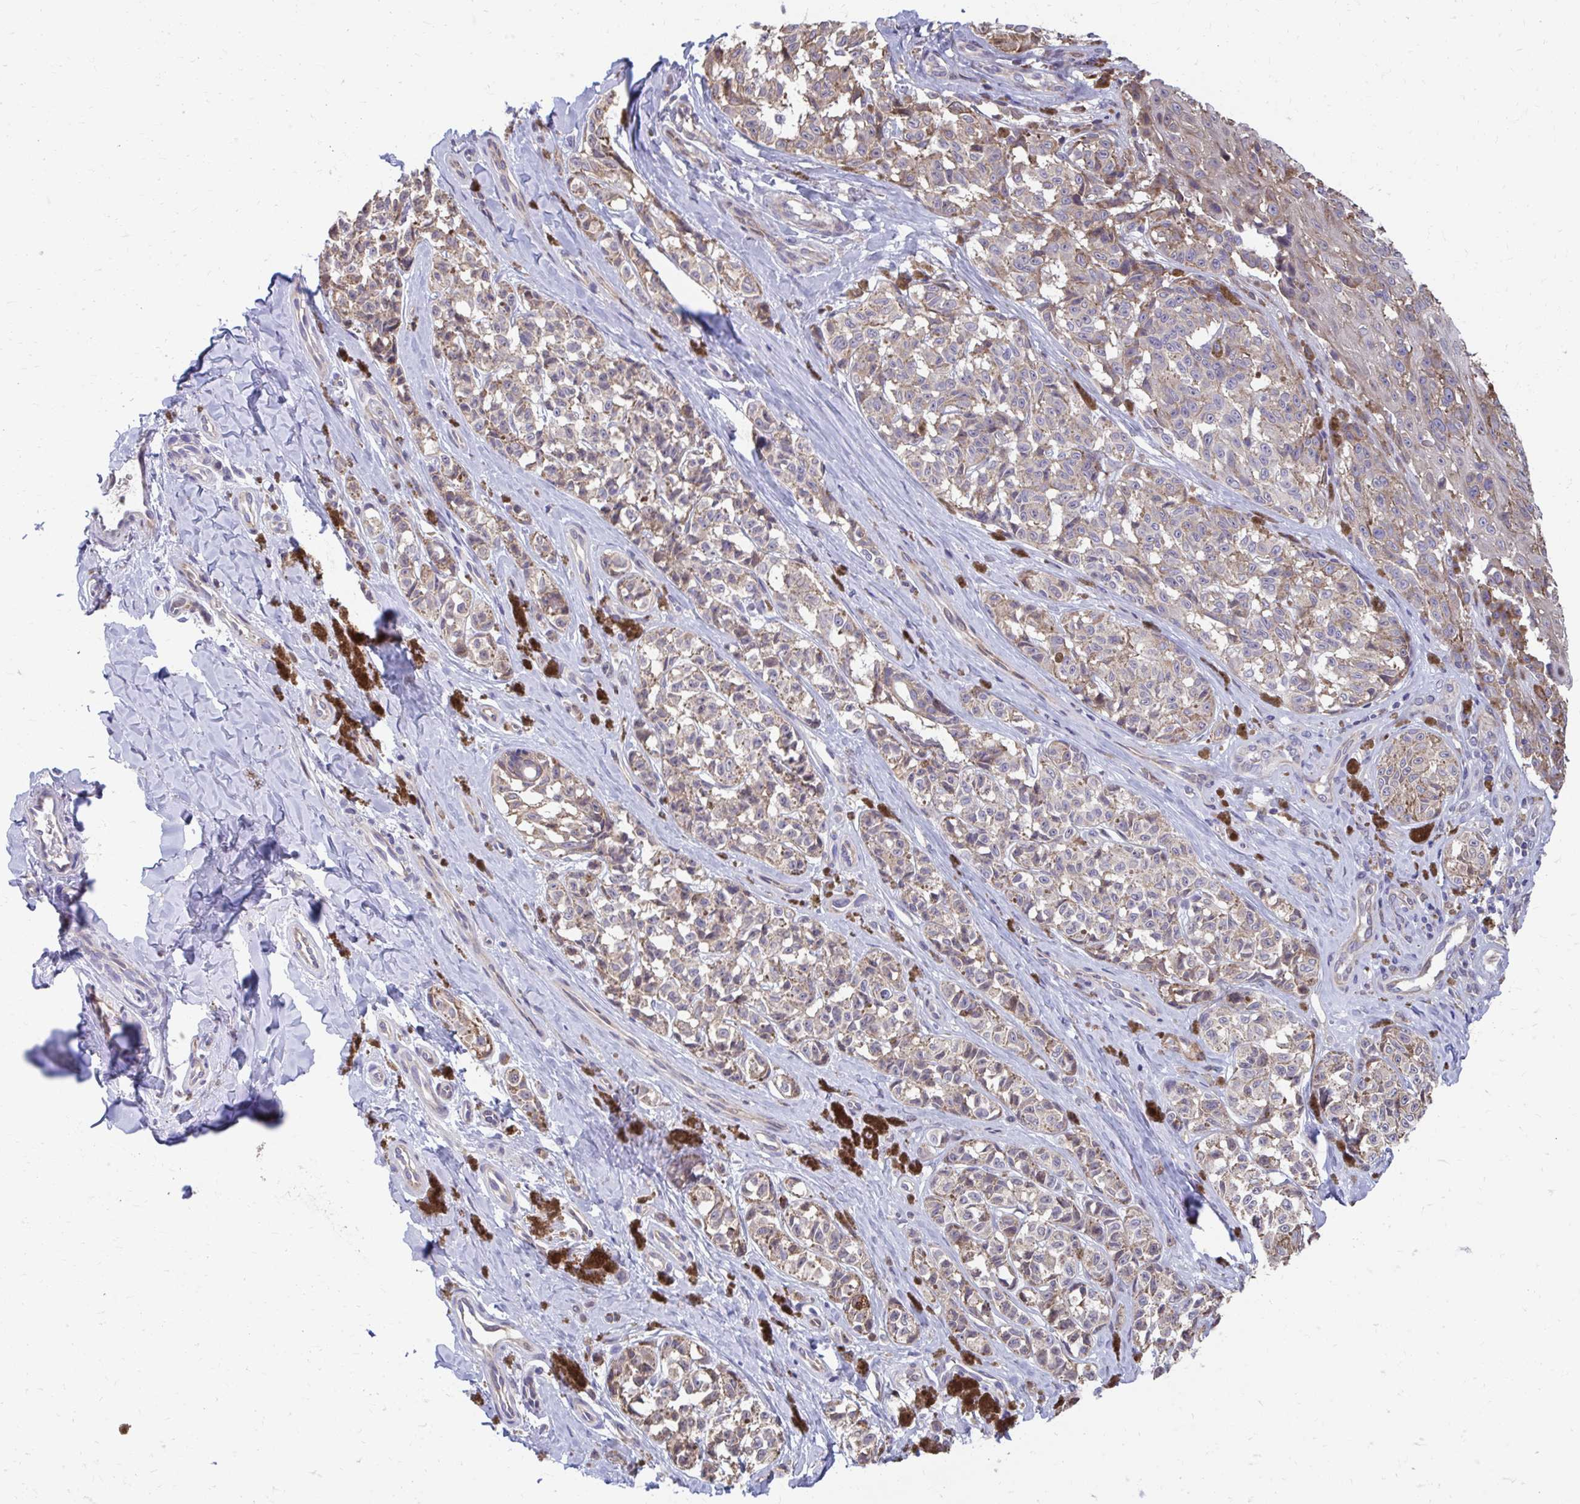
{"staining": {"intensity": "weak", "quantity": "25%-75%", "location": "cytoplasmic/membranous"}, "tissue": "melanoma", "cell_type": "Tumor cells", "image_type": "cancer", "snomed": [{"axis": "morphology", "description": "Malignant melanoma, NOS"}, {"axis": "topography", "description": "Skin"}], "caption": "DAB immunohistochemical staining of human malignant melanoma reveals weak cytoplasmic/membranous protein expression in about 25%-75% of tumor cells.", "gene": "ZNF778", "patient": {"sex": "female", "age": 65}}